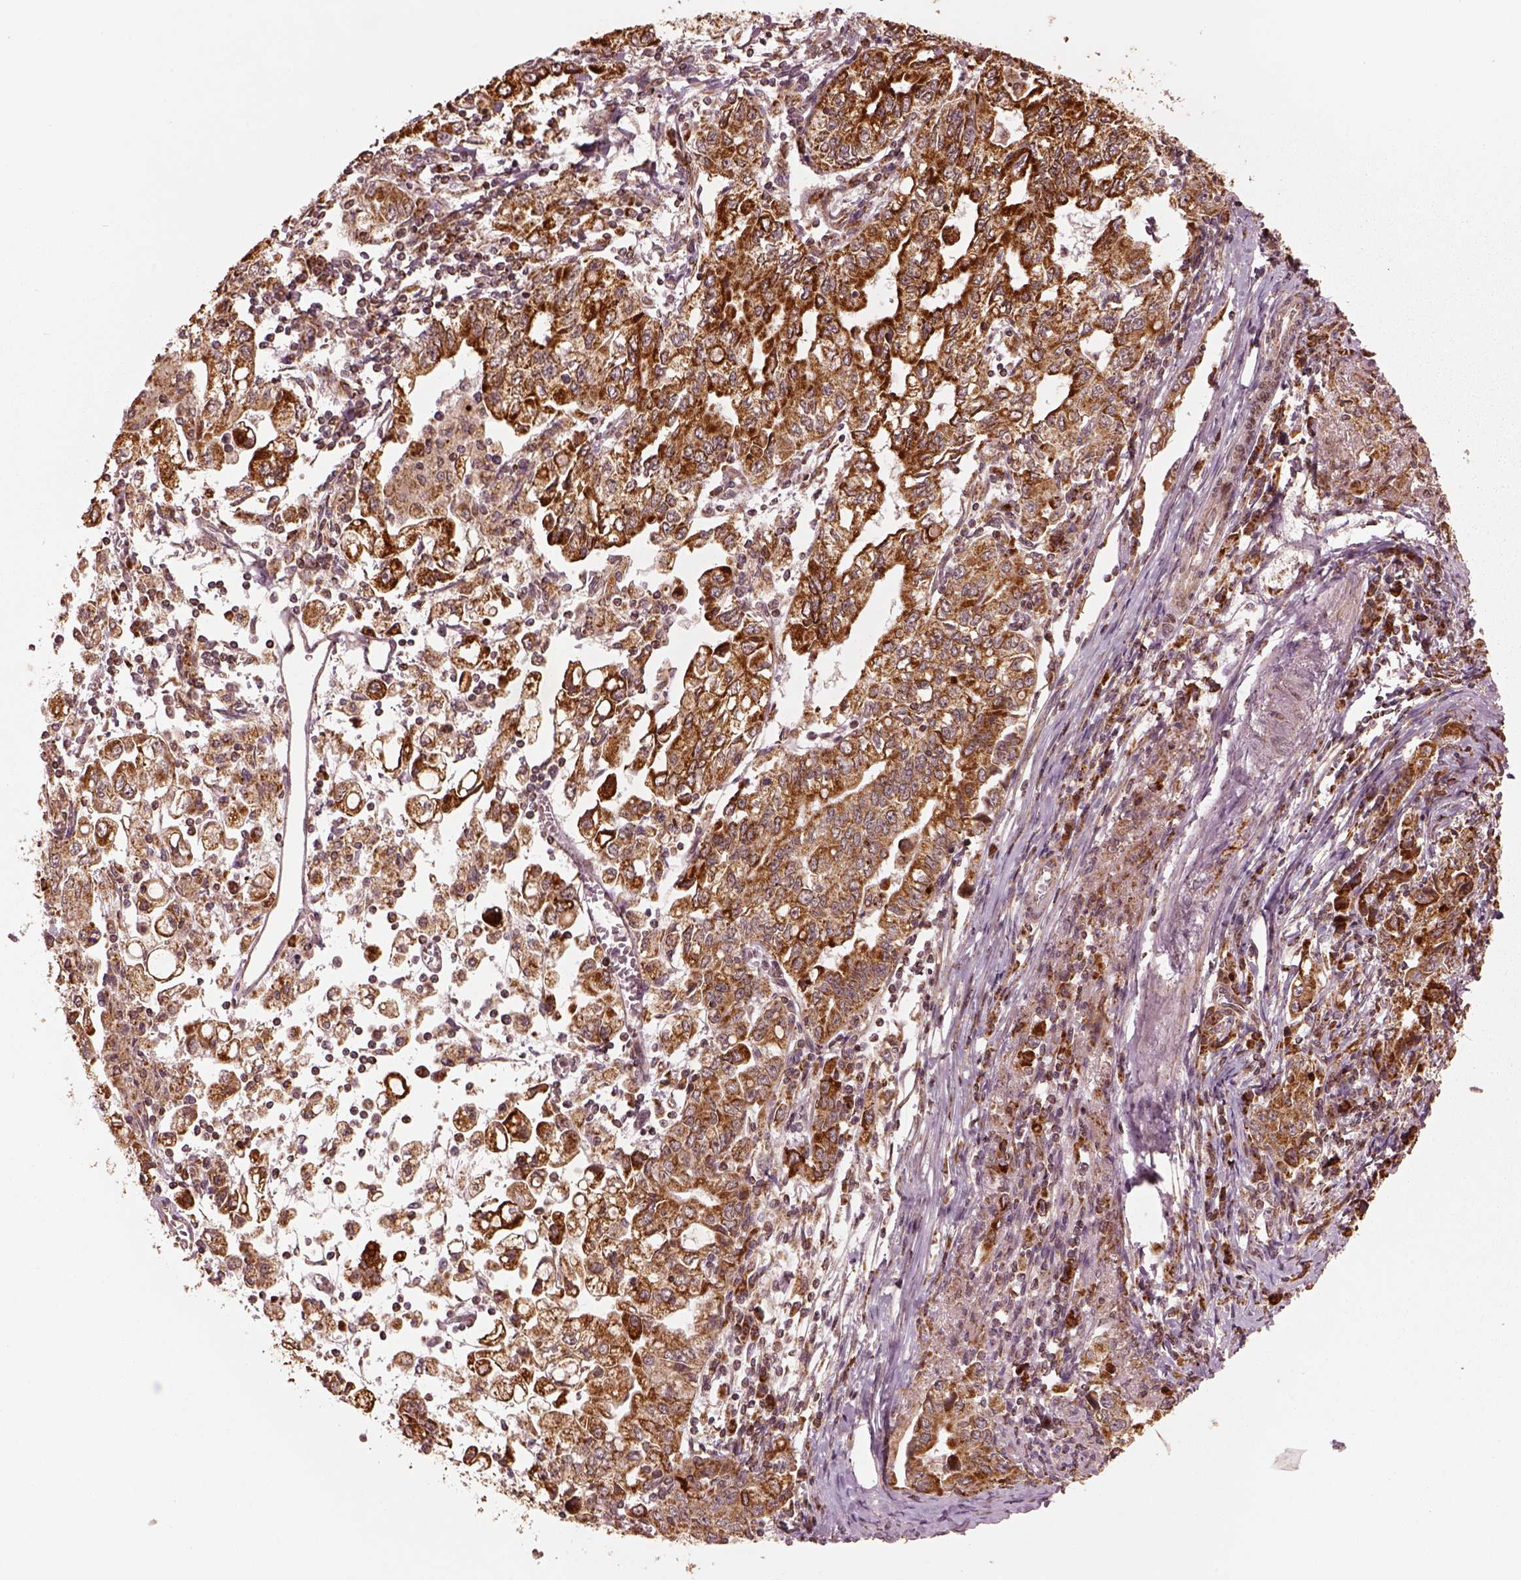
{"staining": {"intensity": "strong", "quantity": ">75%", "location": "cytoplasmic/membranous"}, "tissue": "stomach cancer", "cell_type": "Tumor cells", "image_type": "cancer", "snomed": [{"axis": "morphology", "description": "Adenocarcinoma, NOS"}, {"axis": "topography", "description": "Stomach, lower"}], "caption": "High-magnification brightfield microscopy of stomach adenocarcinoma stained with DAB (brown) and counterstained with hematoxylin (blue). tumor cells exhibit strong cytoplasmic/membranous positivity is present in about>75% of cells.", "gene": "SEL1L3", "patient": {"sex": "female", "age": 72}}